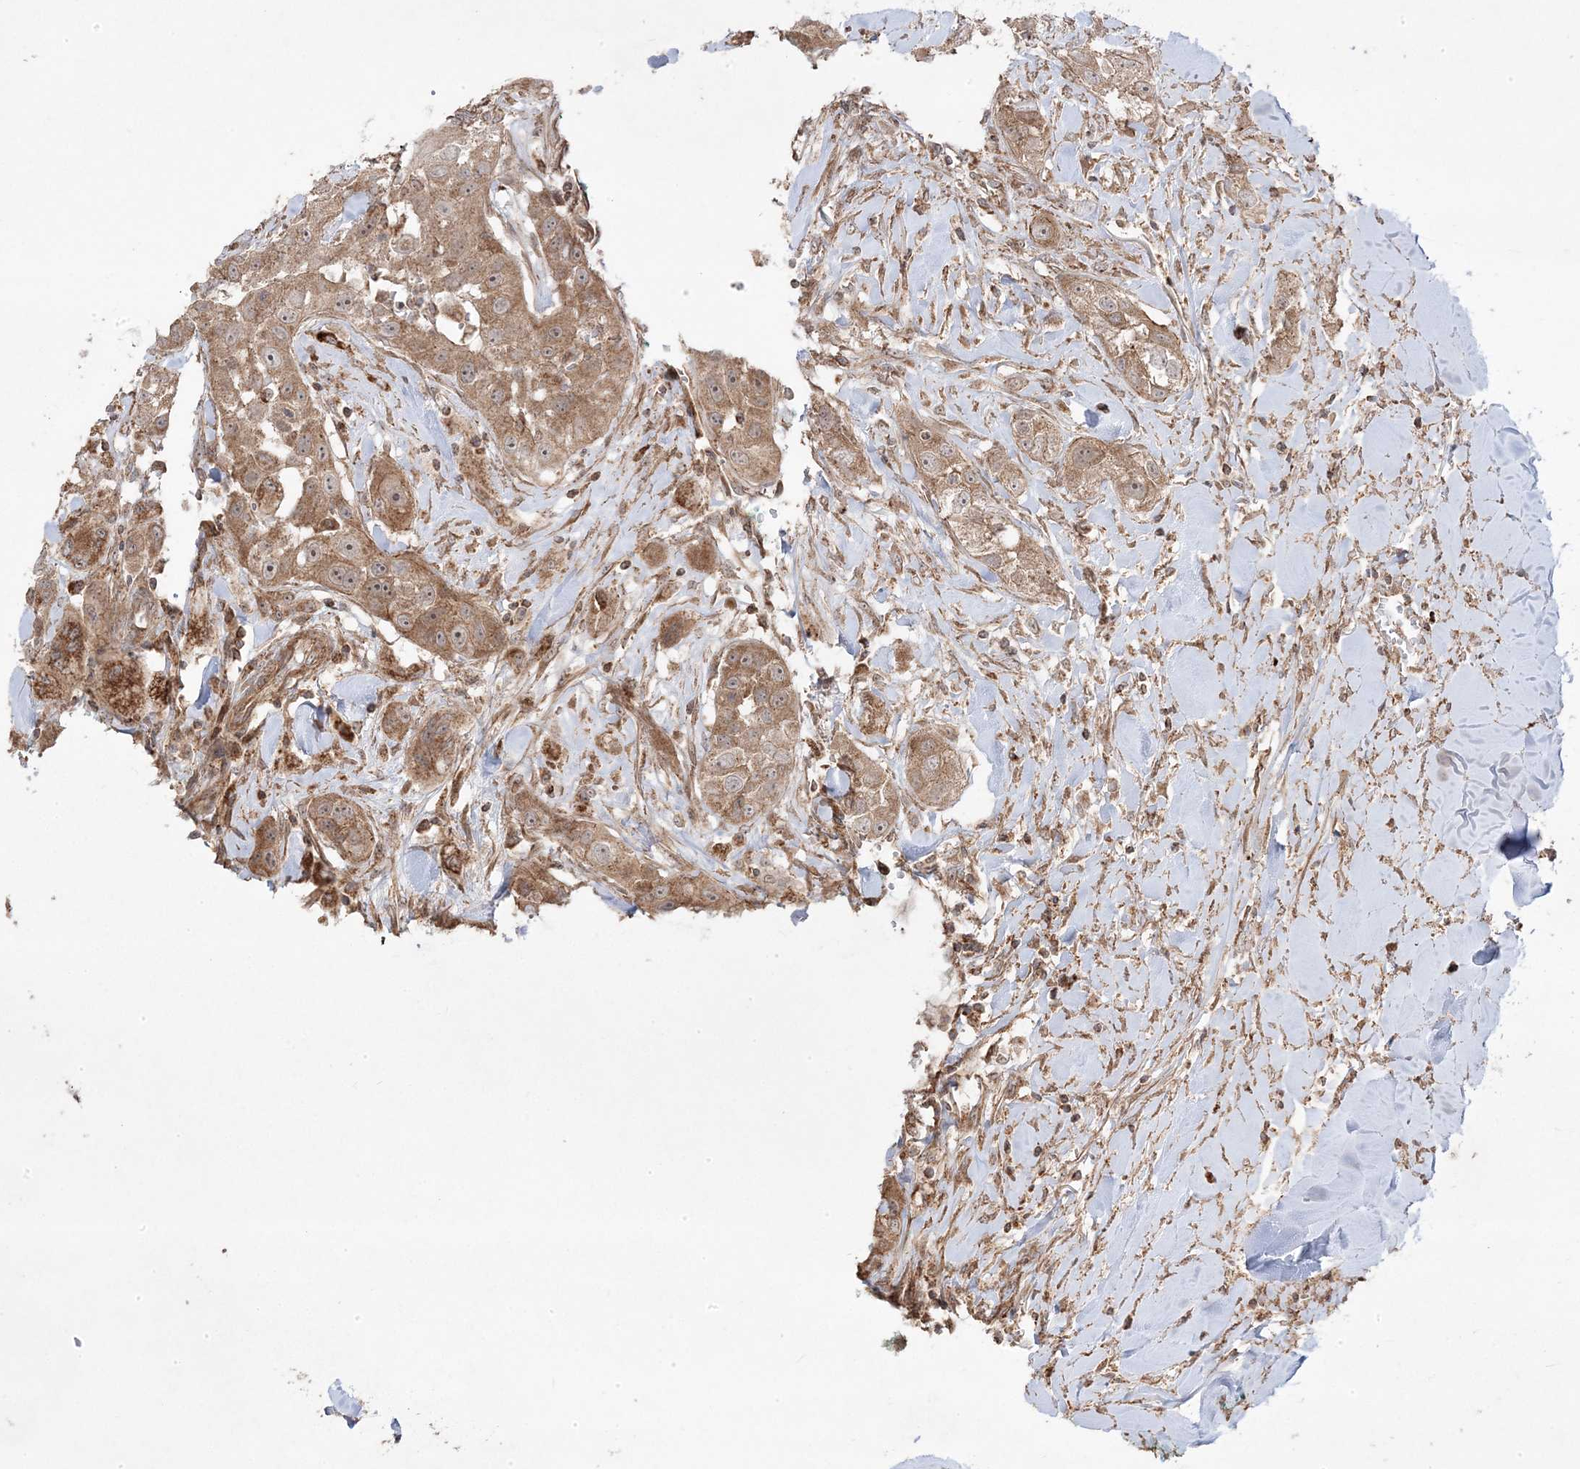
{"staining": {"intensity": "moderate", "quantity": ">75%", "location": "cytoplasmic/membranous"}, "tissue": "head and neck cancer", "cell_type": "Tumor cells", "image_type": "cancer", "snomed": [{"axis": "morphology", "description": "Normal tissue, NOS"}, {"axis": "morphology", "description": "Squamous cell carcinoma, NOS"}, {"axis": "topography", "description": "Skeletal muscle"}, {"axis": "topography", "description": "Head-Neck"}], "caption": "A brown stain shows moderate cytoplasmic/membranous positivity of a protein in head and neck squamous cell carcinoma tumor cells.", "gene": "CLUAP1", "patient": {"sex": "male", "age": 51}}